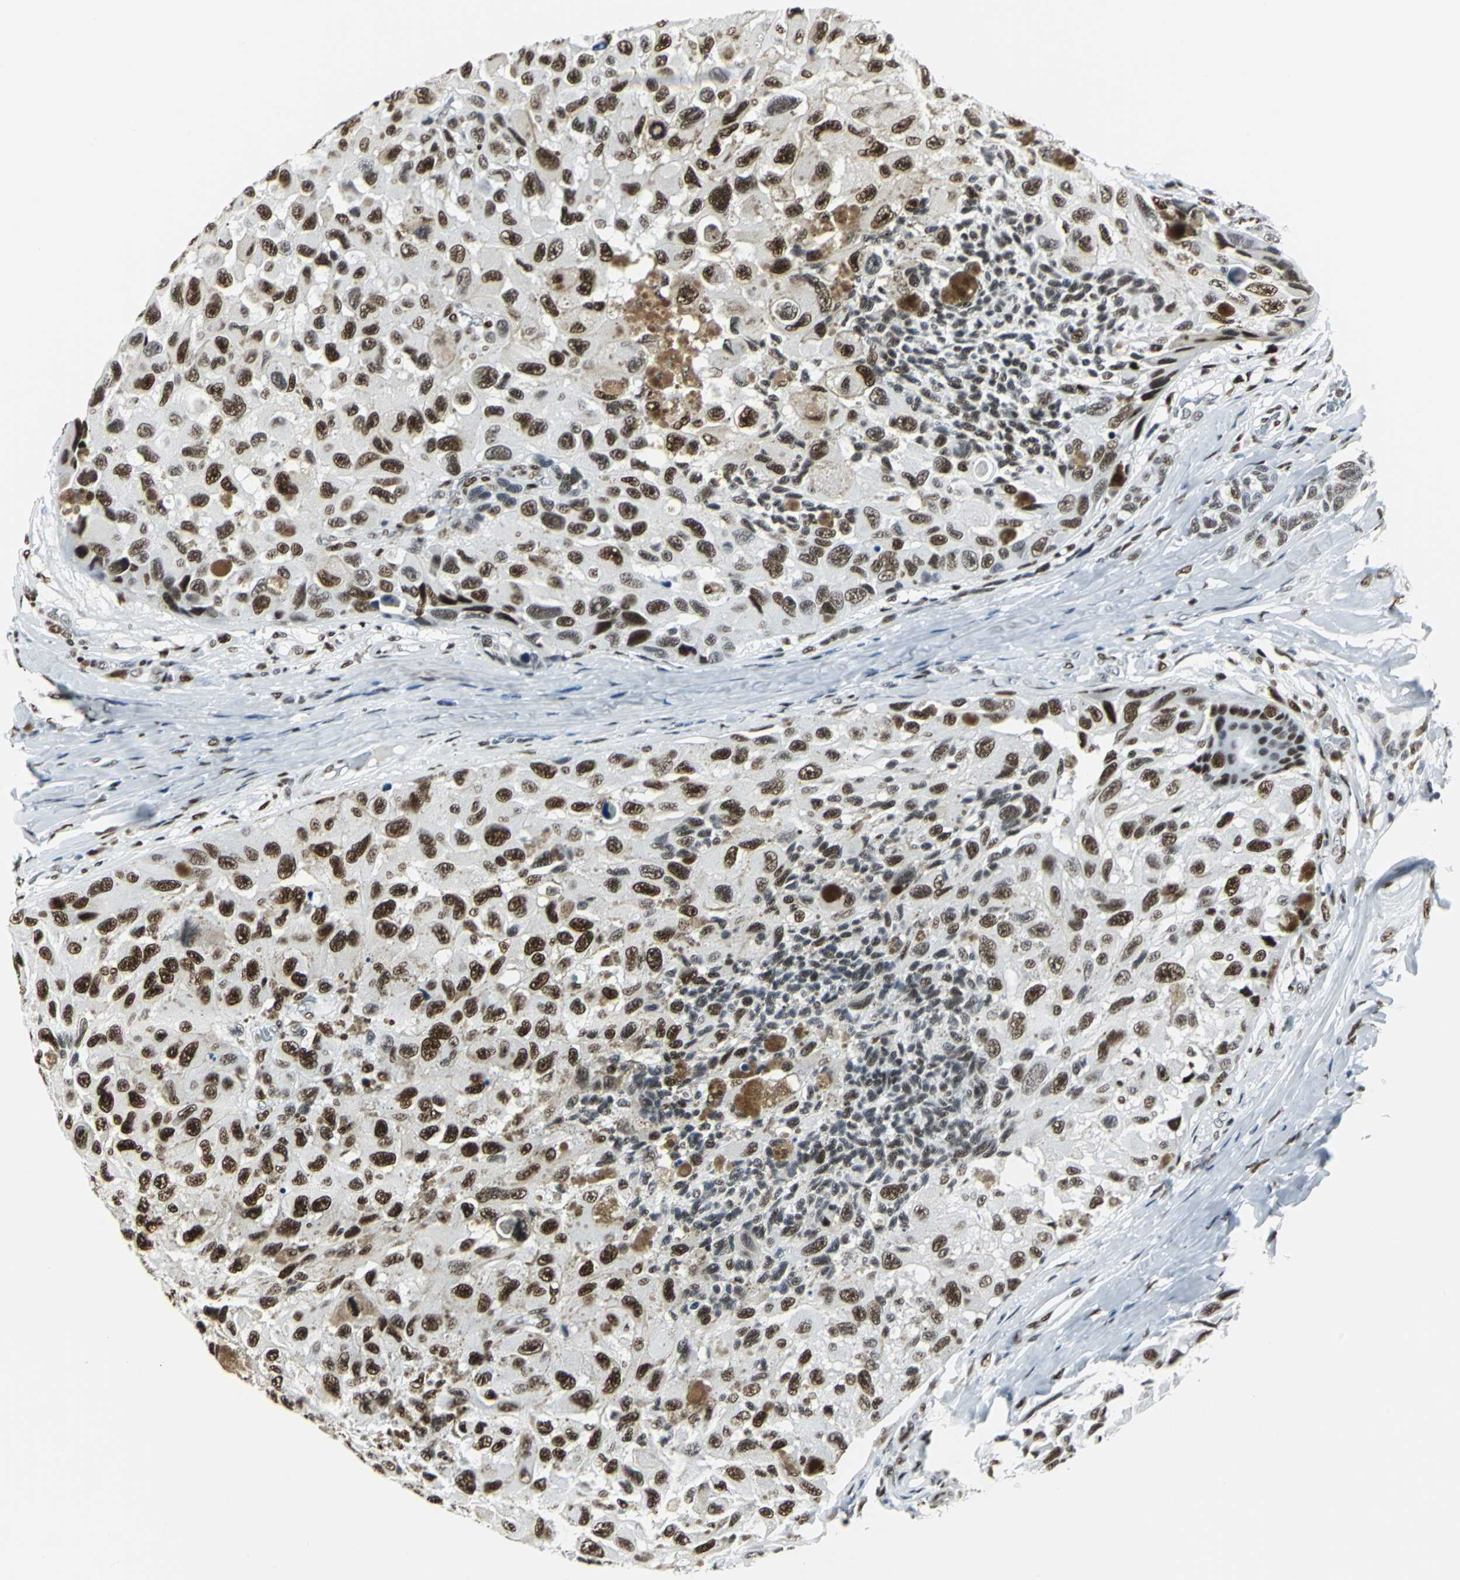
{"staining": {"intensity": "strong", "quantity": ">75%", "location": "nuclear"}, "tissue": "melanoma", "cell_type": "Tumor cells", "image_type": "cancer", "snomed": [{"axis": "morphology", "description": "Malignant melanoma, NOS"}, {"axis": "topography", "description": "Skin"}], "caption": "DAB (3,3'-diaminobenzidine) immunohistochemical staining of melanoma reveals strong nuclear protein expression in about >75% of tumor cells. (DAB IHC, brown staining for protein, blue staining for nuclei).", "gene": "HDAC2", "patient": {"sex": "female", "age": 73}}